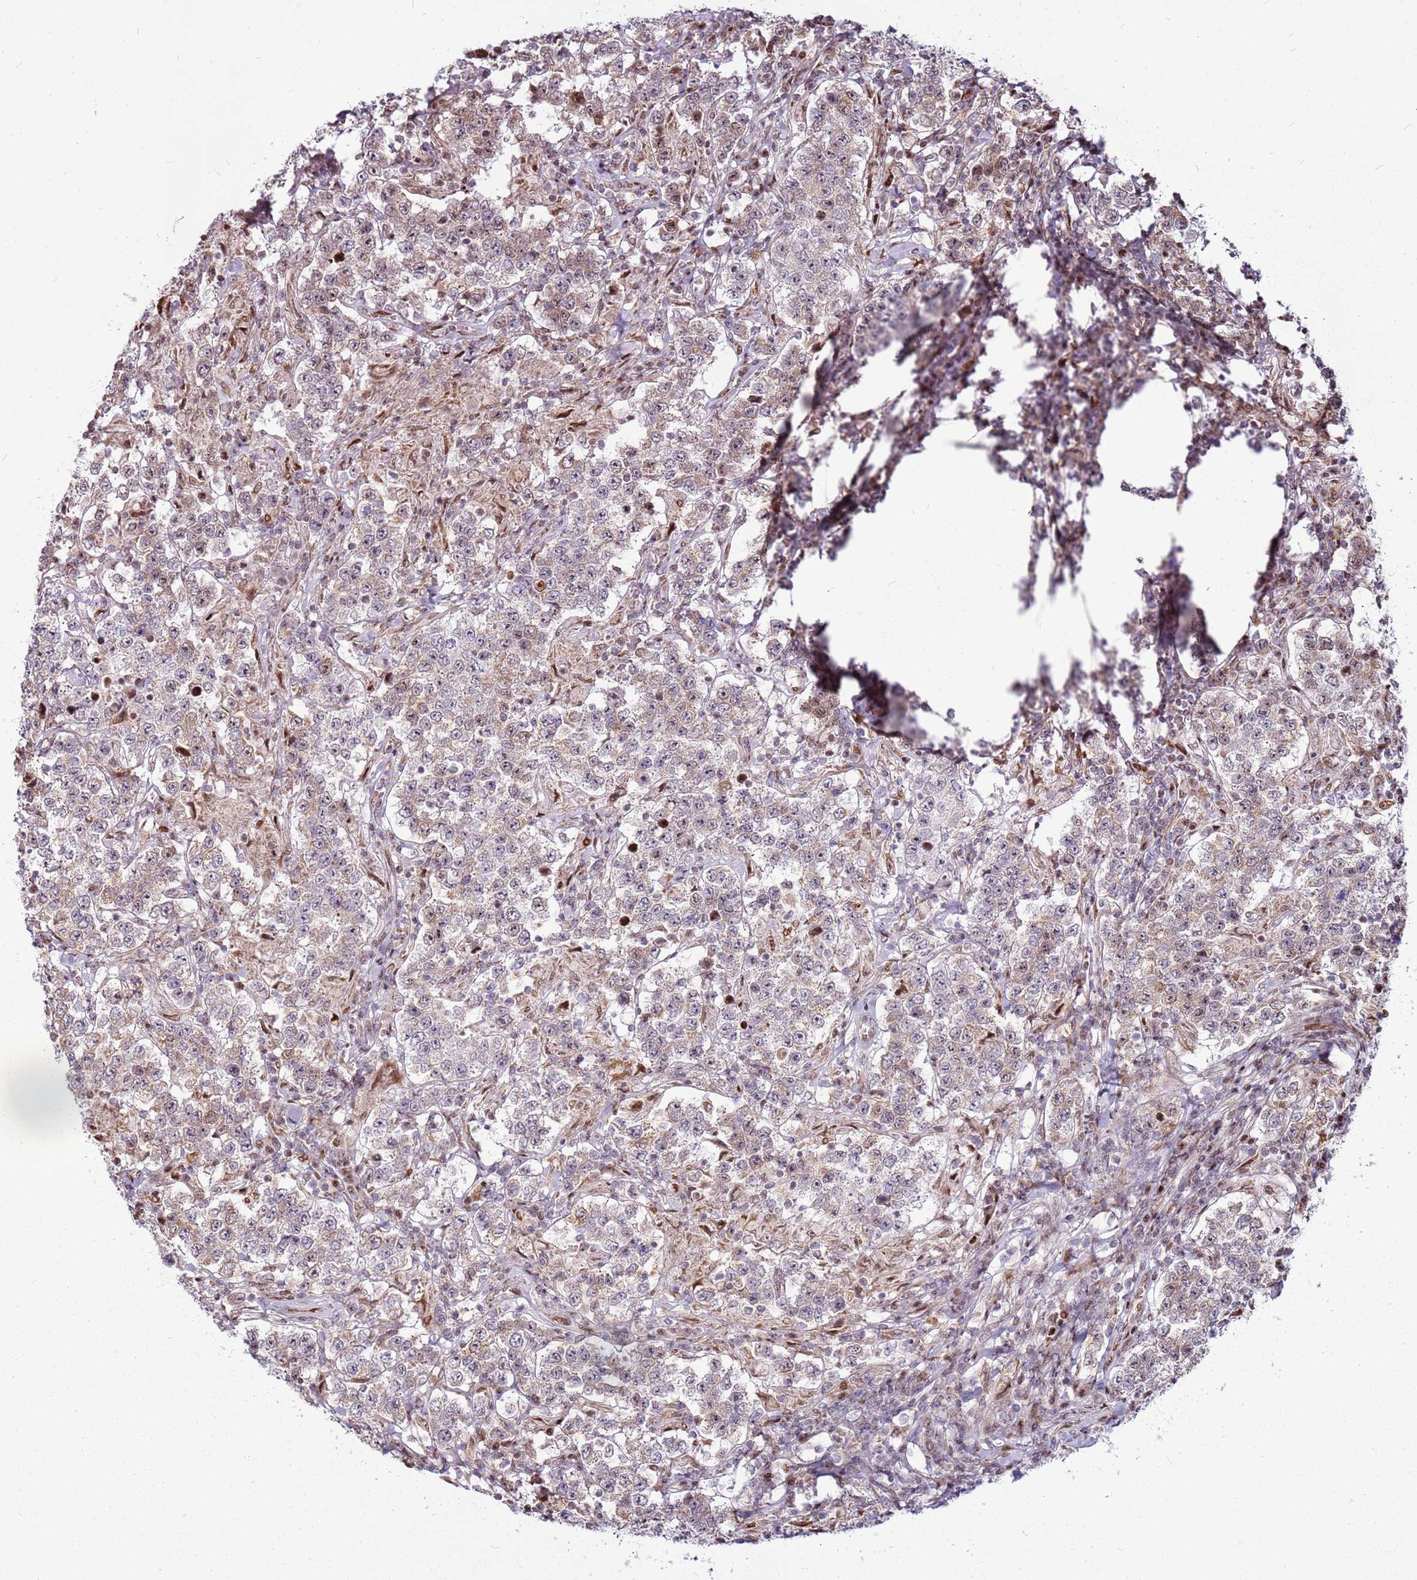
{"staining": {"intensity": "weak", "quantity": "25%-75%", "location": "cytoplasmic/membranous"}, "tissue": "testis cancer", "cell_type": "Tumor cells", "image_type": "cancer", "snomed": [{"axis": "morphology", "description": "Seminoma, NOS"}, {"axis": "morphology", "description": "Carcinoma, Embryonal, NOS"}, {"axis": "topography", "description": "Testis"}], "caption": "An image showing weak cytoplasmic/membranous staining in about 25%-75% of tumor cells in testis cancer, as visualized by brown immunohistochemical staining.", "gene": "PCTP", "patient": {"sex": "male", "age": 41}}